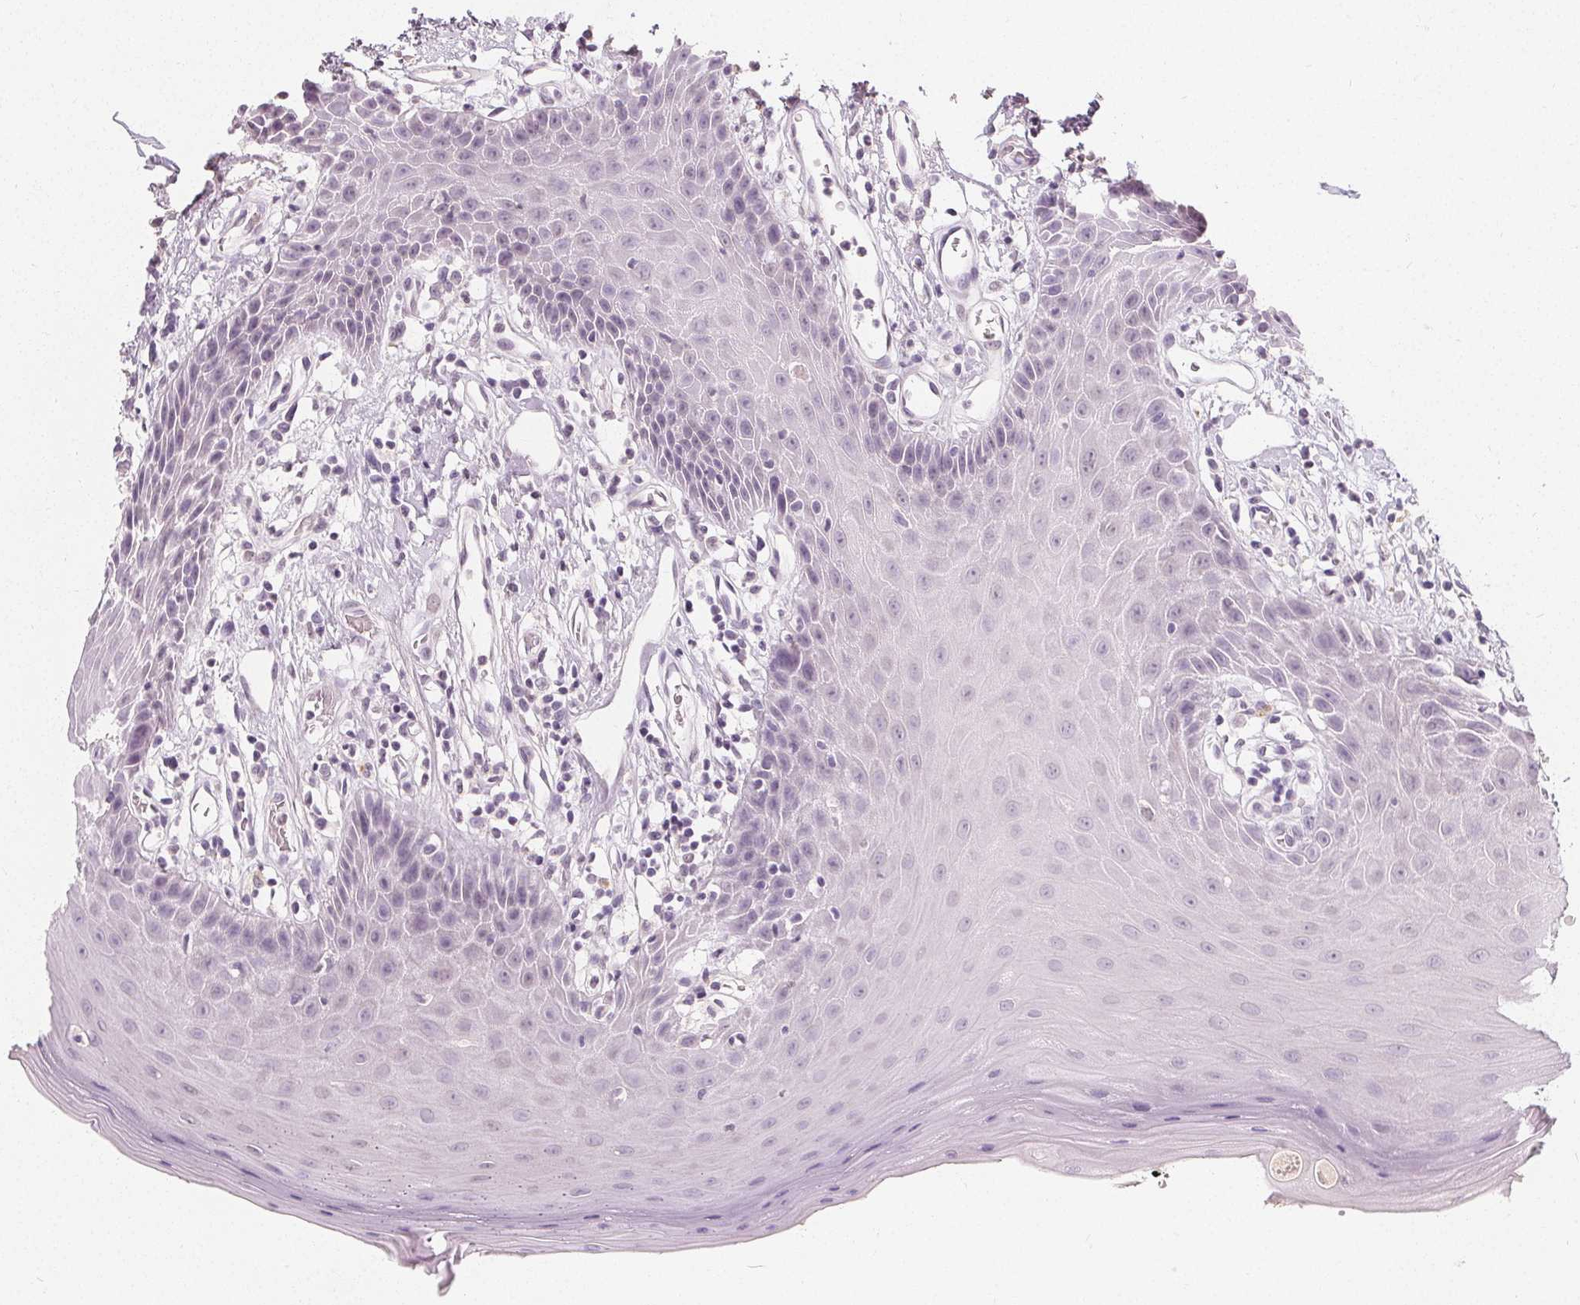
{"staining": {"intensity": "negative", "quantity": "none", "location": "none"}, "tissue": "oral mucosa", "cell_type": "Squamous epithelial cells", "image_type": "normal", "snomed": [{"axis": "morphology", "description": "Normal tissue, NOS"}, {"axis": "topography", "description": "Oral tissue"}, {"axis": "topography", "description": "Tounge, NOS"}], "caption": "A high-resolution micrograph shows immunohistochemistry staining of benign oral mucosa, which displays no significant expression in squamous epithelial cells. (DAB (3,3'-diaminobenzidine) immunohistochemistry, high magnification).", "gene": "DBX2", "patient": {"sex": "female", "age": 59}}